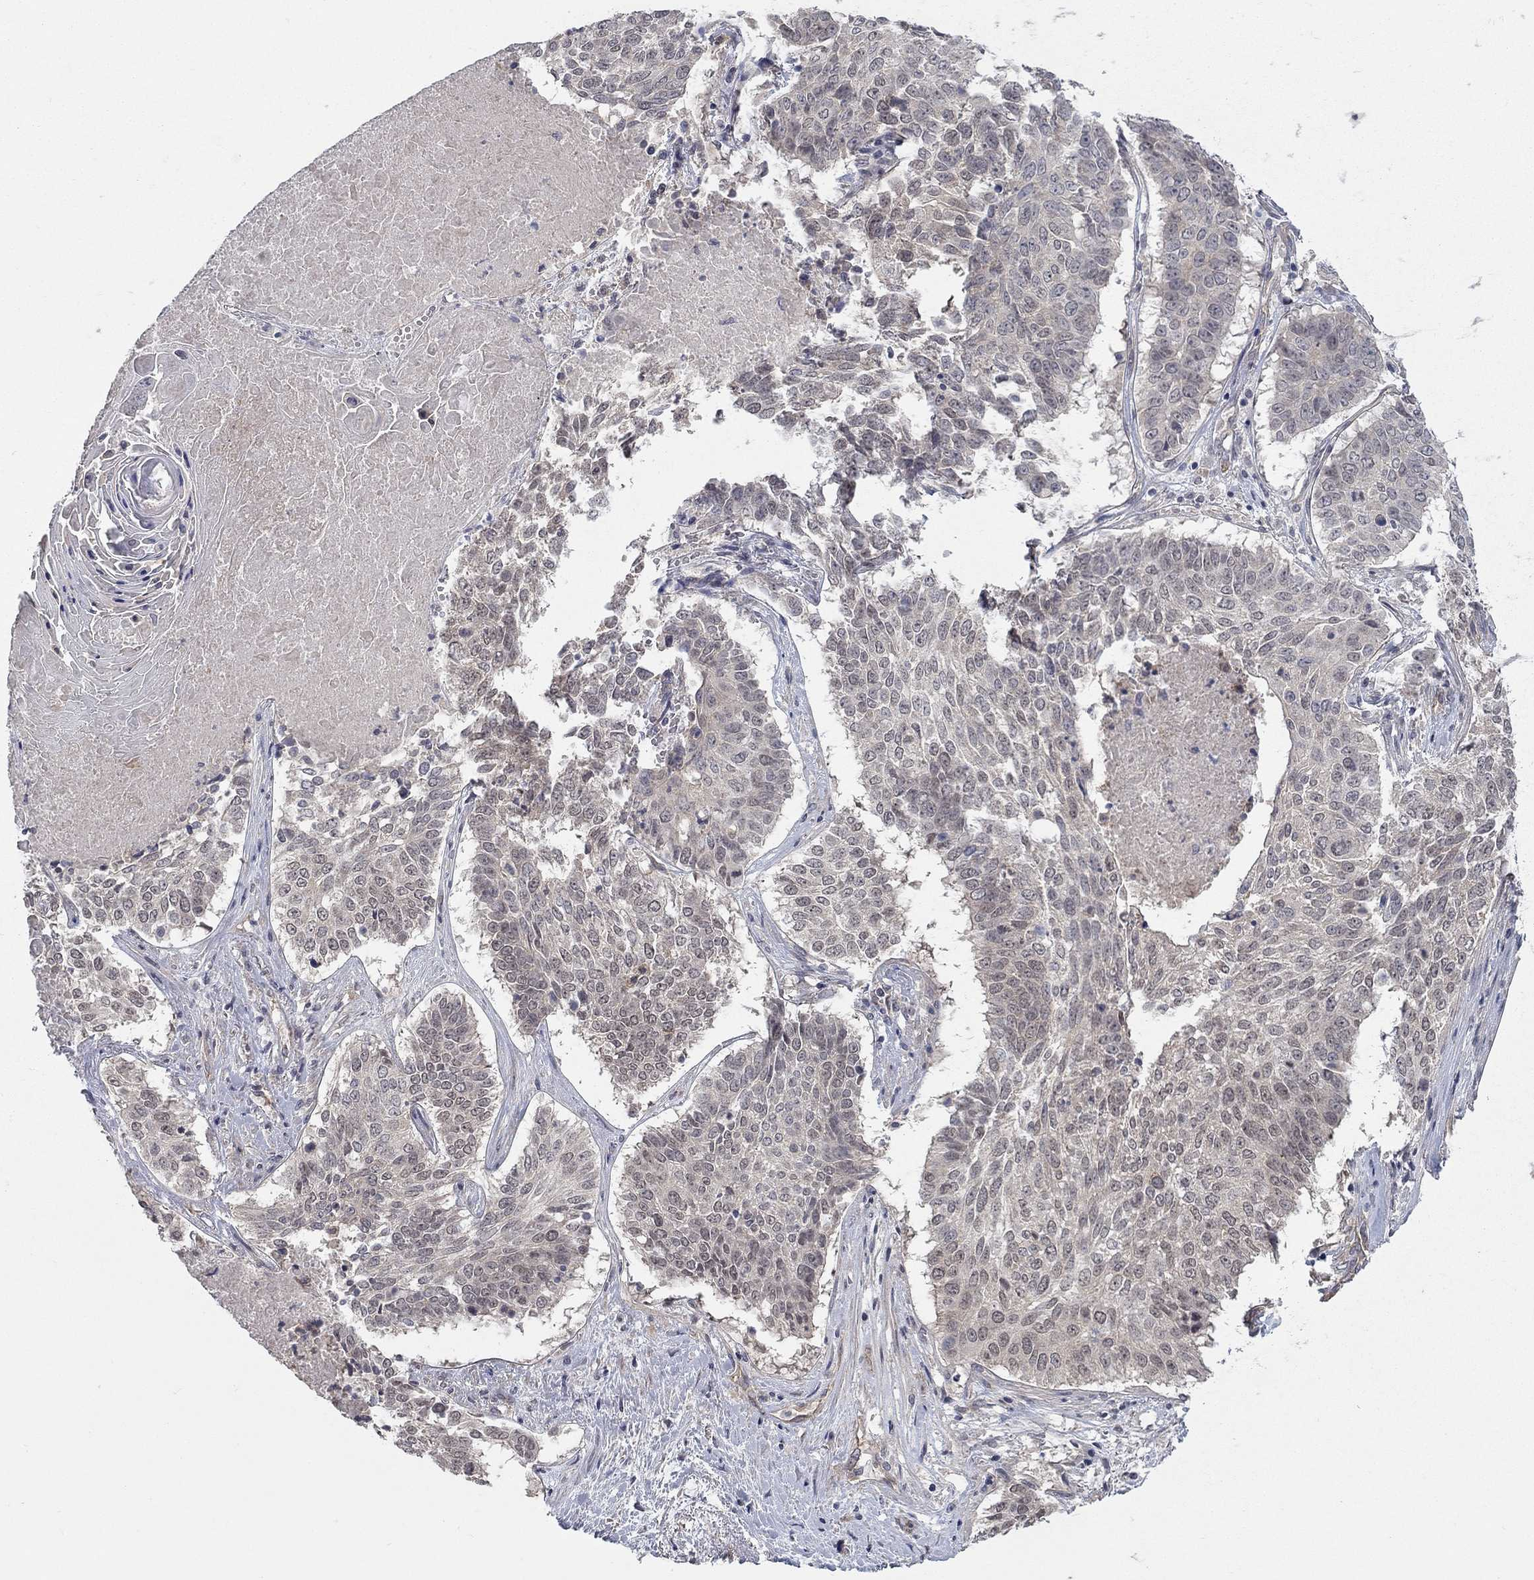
{"staining": {"intensity": "negative", "quantity": "none", "location": "none"}, "tissue": "lung cancer", "cell_type": "Tumor cells", "image_type": "cancer", "snomed": [{"axis": "morphology", "description": "Squamous cell carcinoma, NOS"}, {"axis": "topography", "description": "Lung"}], "caption": "A photomicrograph of lung squamous cell carcinoma stained for a protein shows no brown staining in tumor cells.", "gene": "WASF3", "patient": {"sex": "male", "age": 64}}